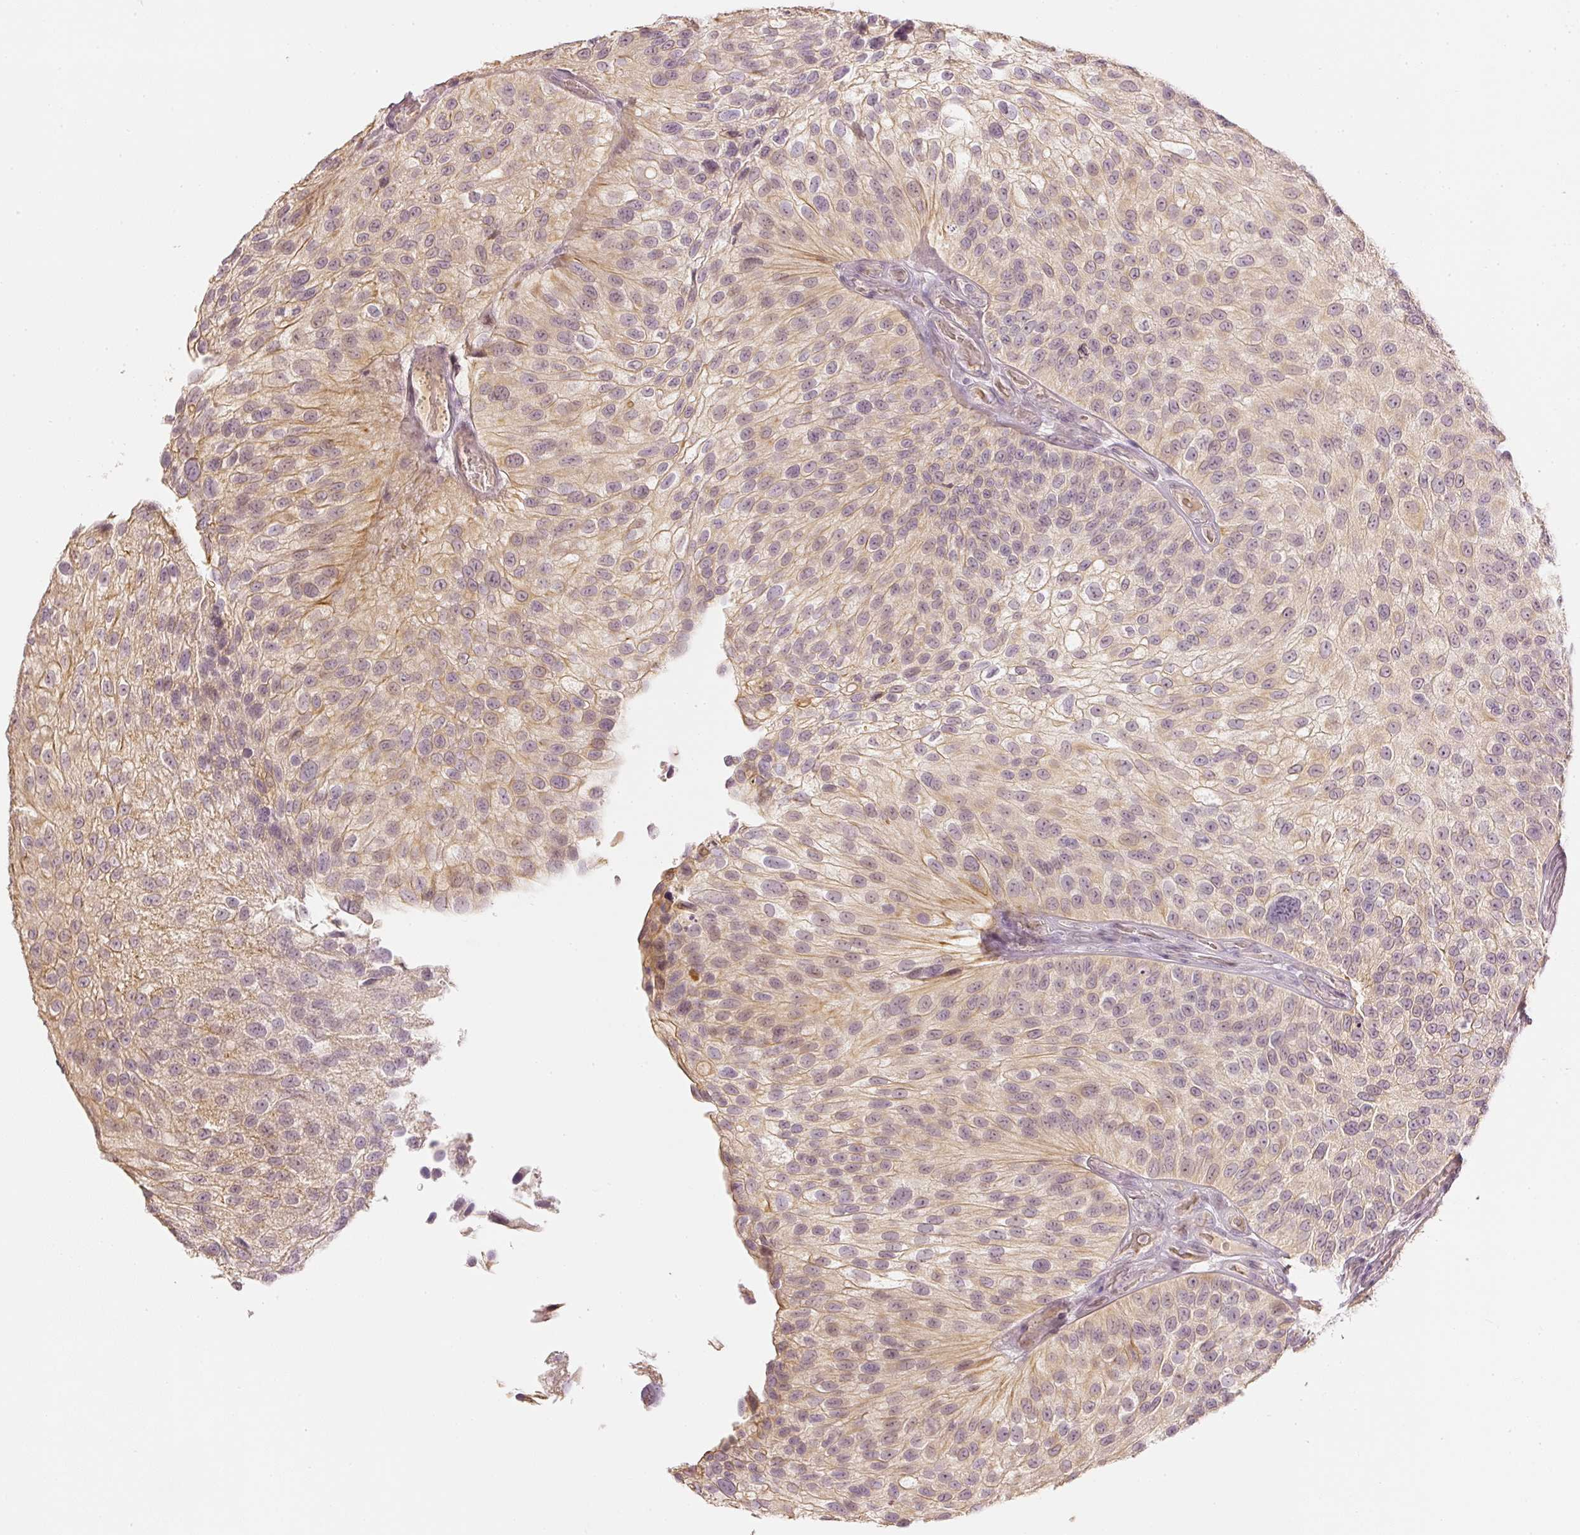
{"staining": {"intensity": "moderate", "quantity": "25%-75%", "location": "cytoplasmic/membranous"}, "tissue": "urothelial cancer", "cell_type": "Tumor cells", "image_type": "cancer", "snomed": [{"axis": "morphology", "description": "Urothelial carcinoma, NOS"}, {"axis": "topography", "description": "Urinary bladder"}], "caption": "Protein expression by IHC shows moderate cytoplasmic/membranous positivity in approximately 25%-75% of tumor cells in urothelial cancer.", "gene": "GZMA", "patient": {"sex": "male", "age": 87}}